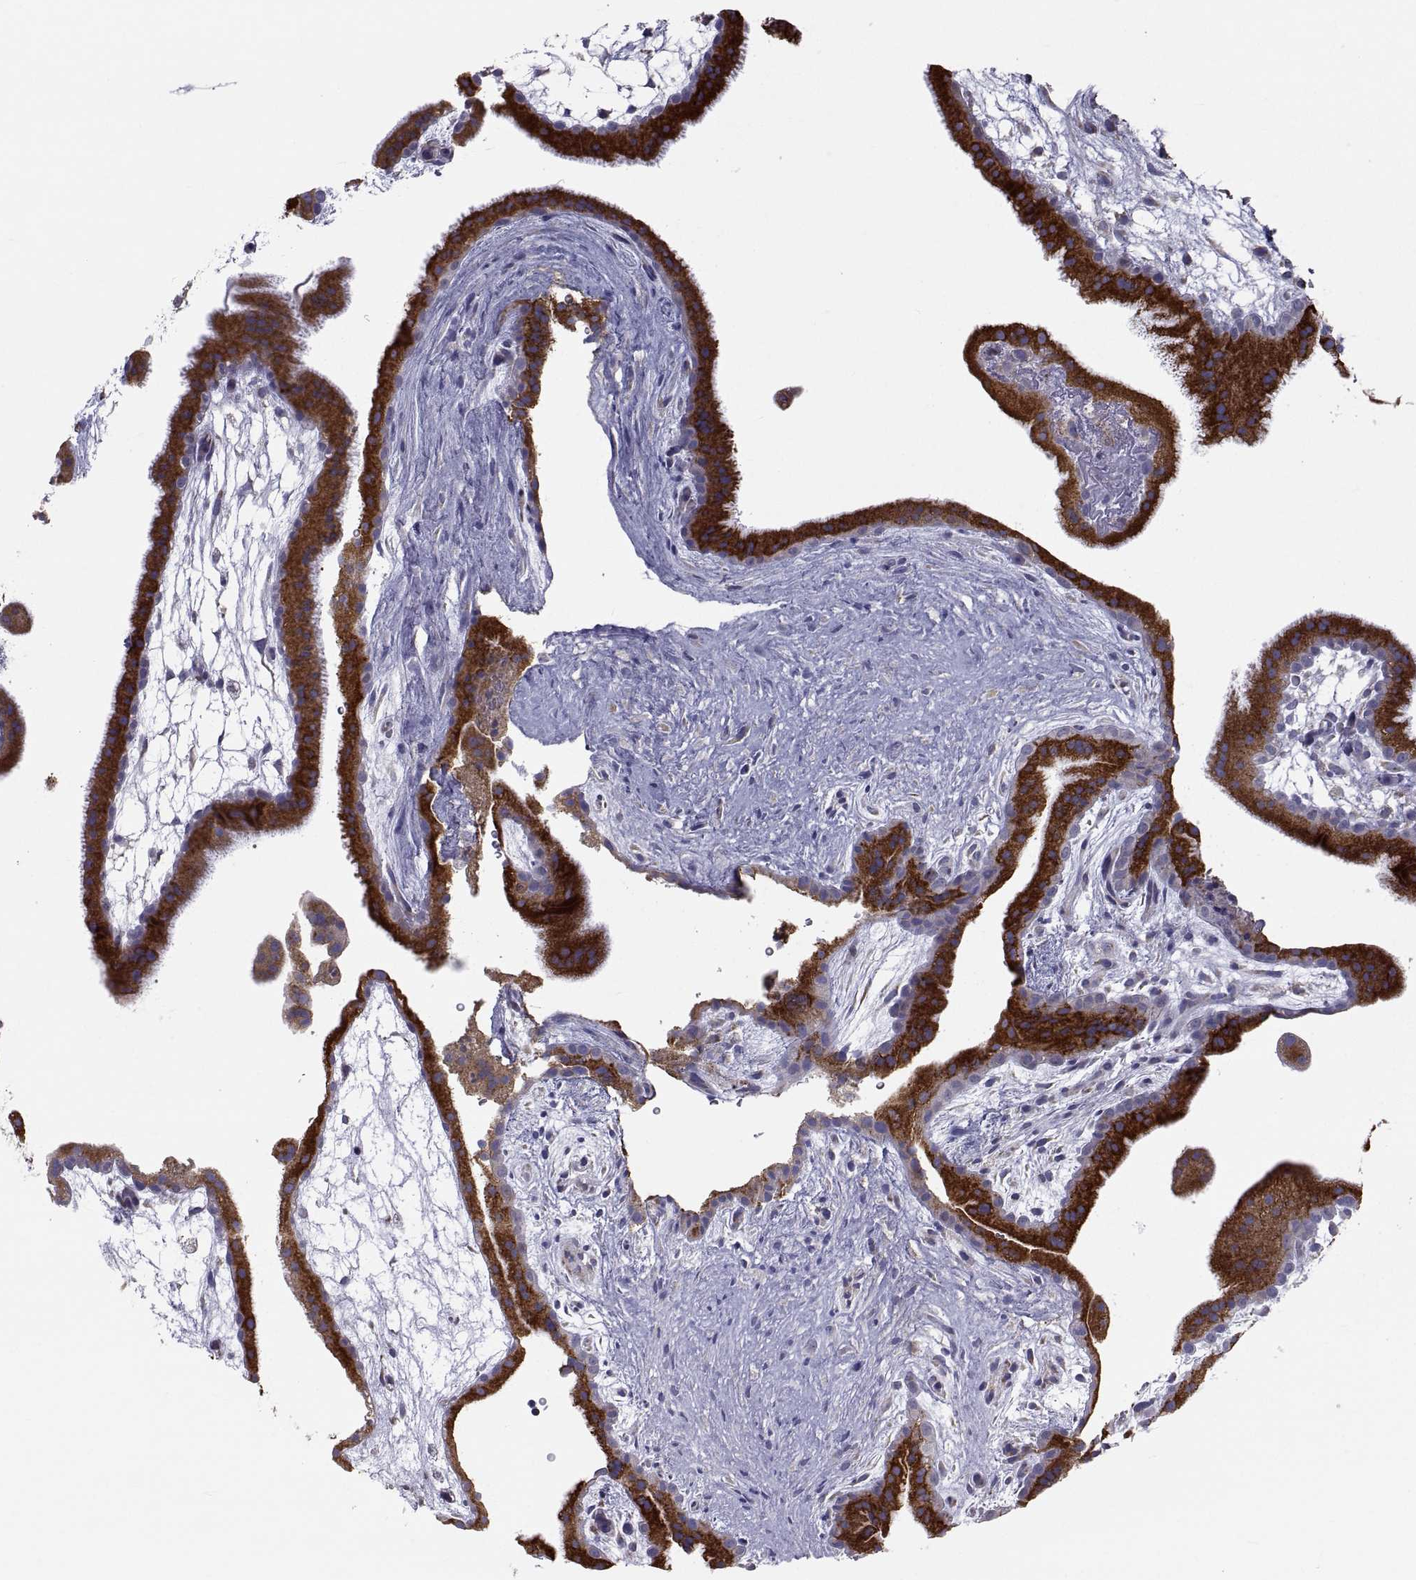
{"staining": {"intensity": "strong", "quantity": "25%-75%", "location": "cytoplasmic/membranous"}, "tissue": "placenta", "cell_type": "Decidual cells", "image_type": "normal", "snomed": [{"axis": "morphology", "description": "Normal tissue, NOS"}, {"axis": "topography", "description": "Placenta"}], "caption": "Brown immunohistochemical staining in benign placenta shows strong cytoplasmic/membranous staining in about 25%-75% of decidual cells.", "gene": "ERO1A", "patient": {"sex": "female", "age": 19}}